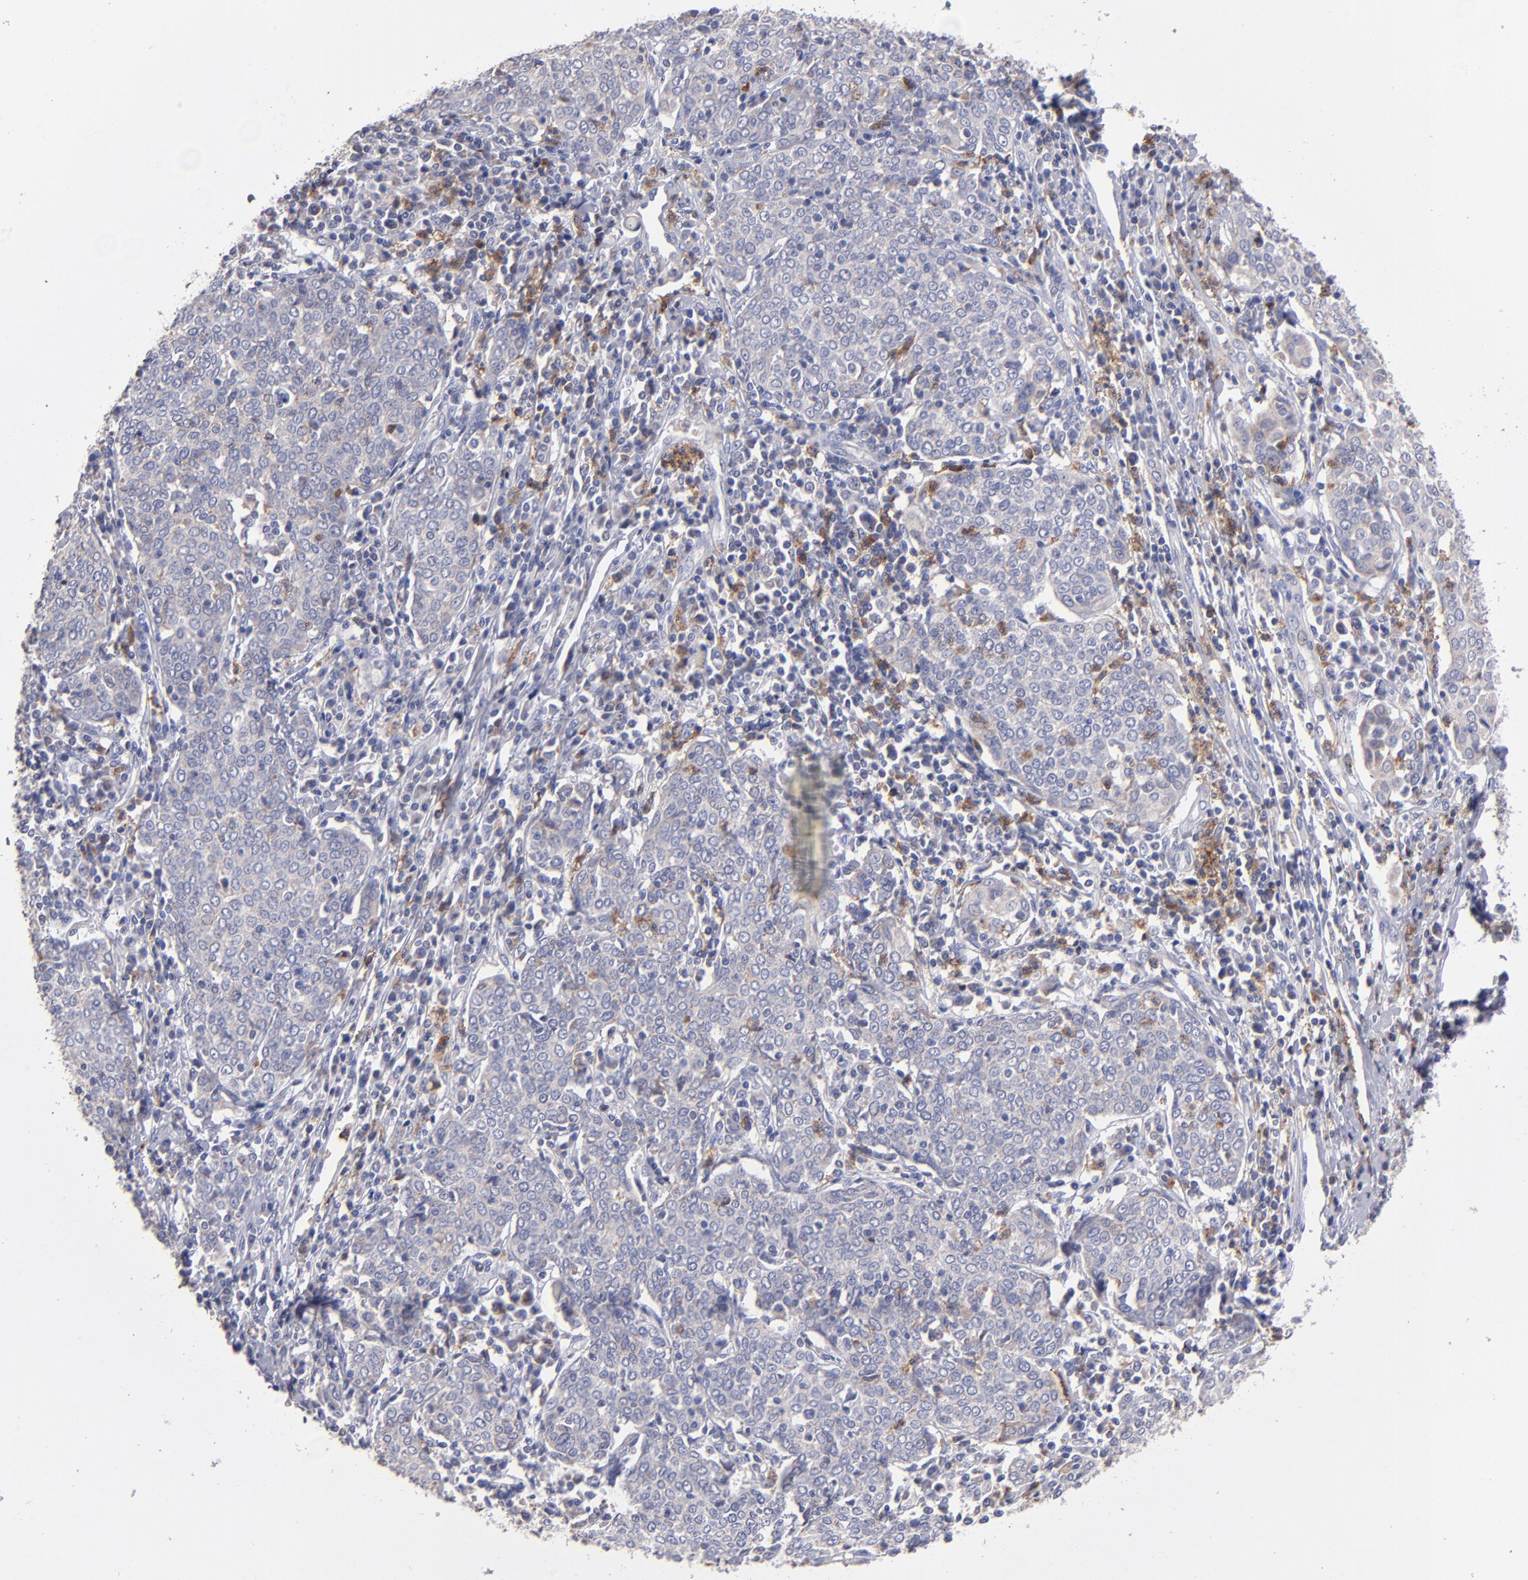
{"staining": {"intensity": "weak", "quantity": ">75%", "location": "cytoplasmic/membranous"}, "tissue": "cervical cancer", "cell_type": "Tumor cells", "image_type": "cancer", "snomed": [{"axis": "morphology", "description": "Squamous cell carcinoma, NOS"}, {"axis": "topography", "description": "Cervix"}], "caption": "Protein analysis of cervical cancer (squamous cell carcinoma) tissue exhibits weak cytoplasmic/membranous positivity in approximately >75% of tumor cells.", "gene": "FGR", "patient": {"sex": "female", "age": 40}}